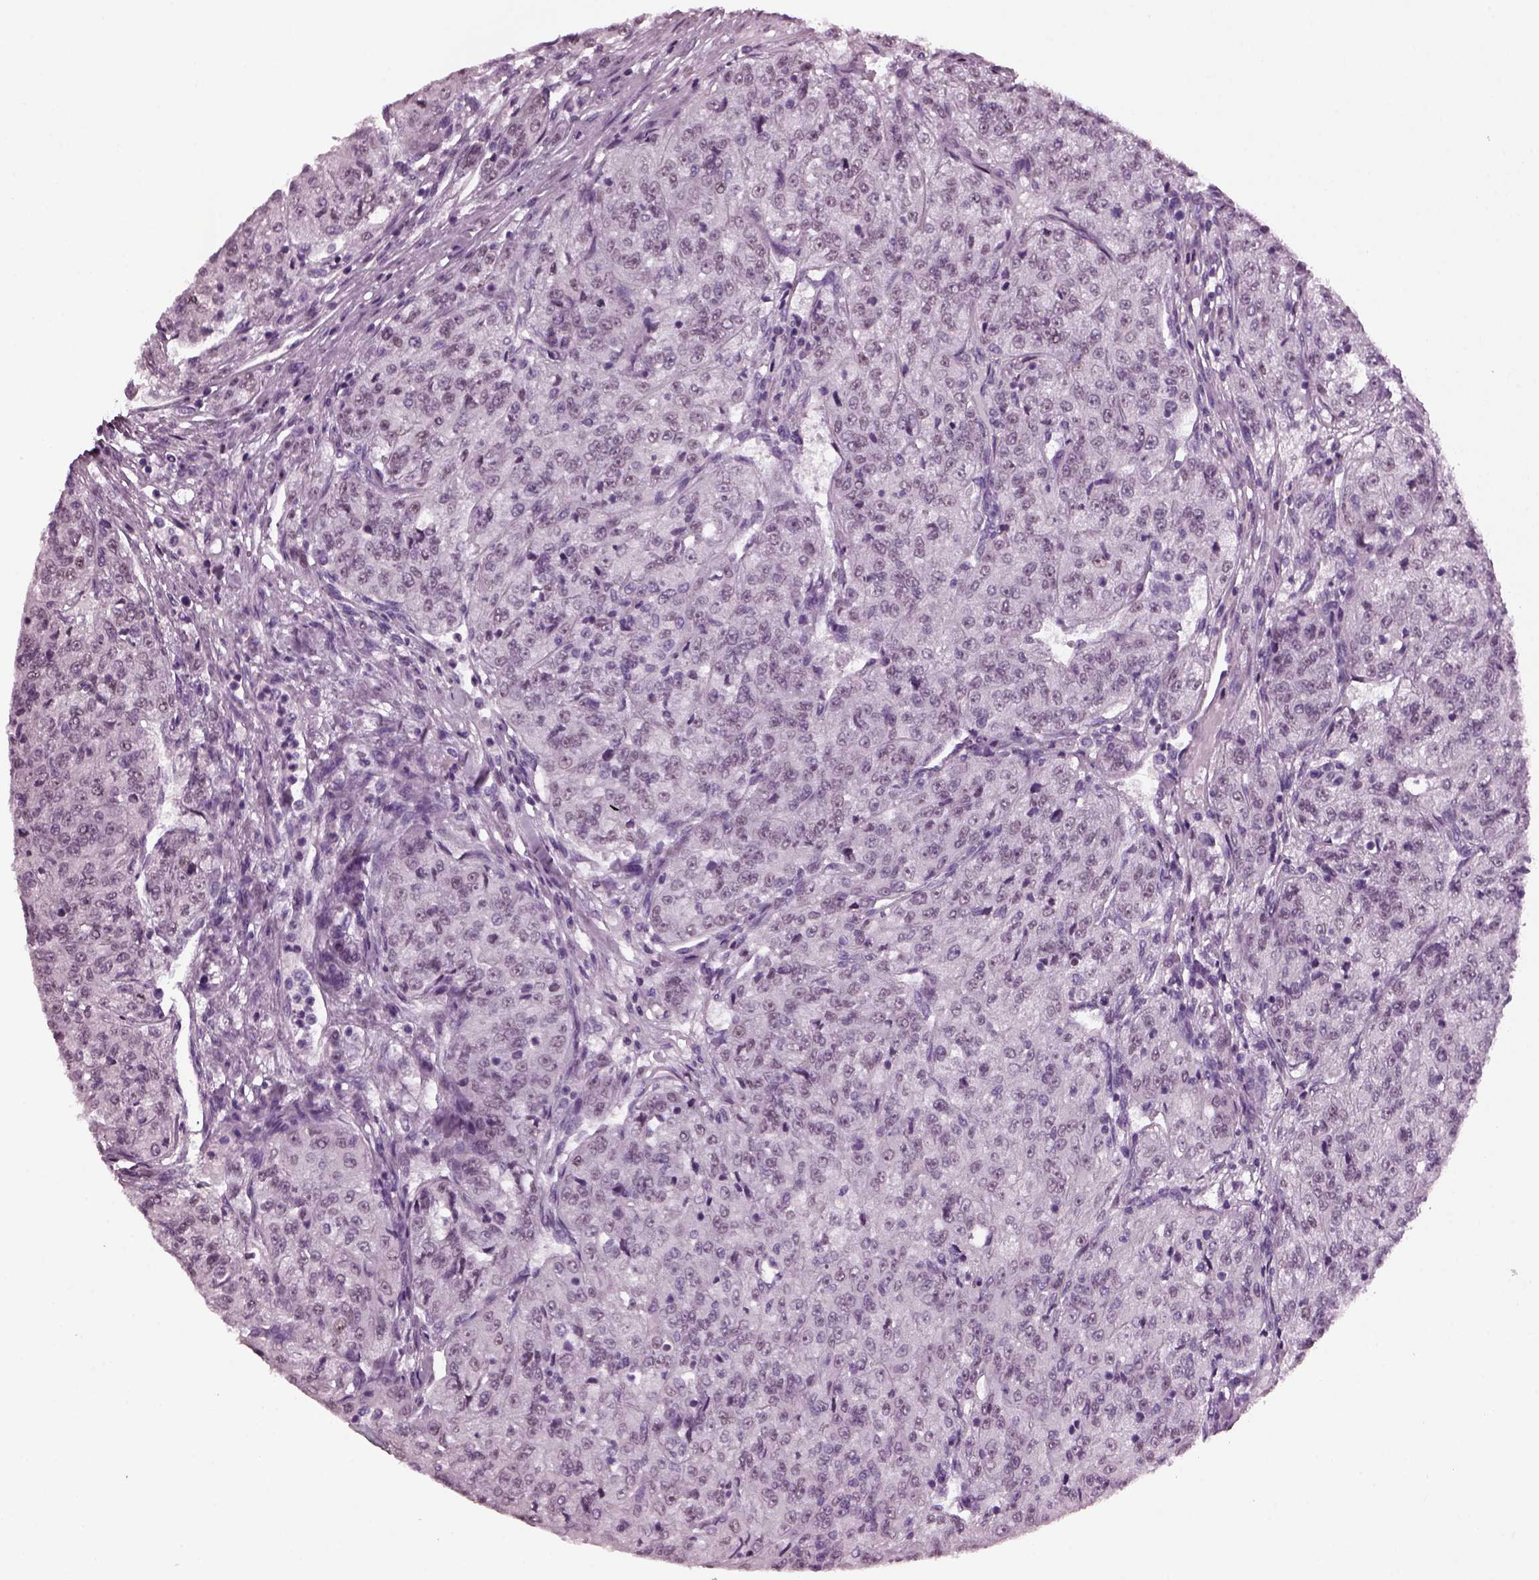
{"staining": {"intensity": "negative", "quantity": "none", "location": "none"}, "tissue": "renal cancer", "cell_type": "Tumor cells", "image_type": "cancer", "snomed": [{"axis": "morphology", "description": "Adenocarcinoma, NOS"}, {"axis": "topography", "description": "Kidney"}], "caption": "An IHC photomicrograph of renal adenocarcinoma is shown. There is no staining in tumor cells of renal adenocarcinoma.", "gene": "KRTAP3-2", "patient": {"sex": "female", "age": 63}}